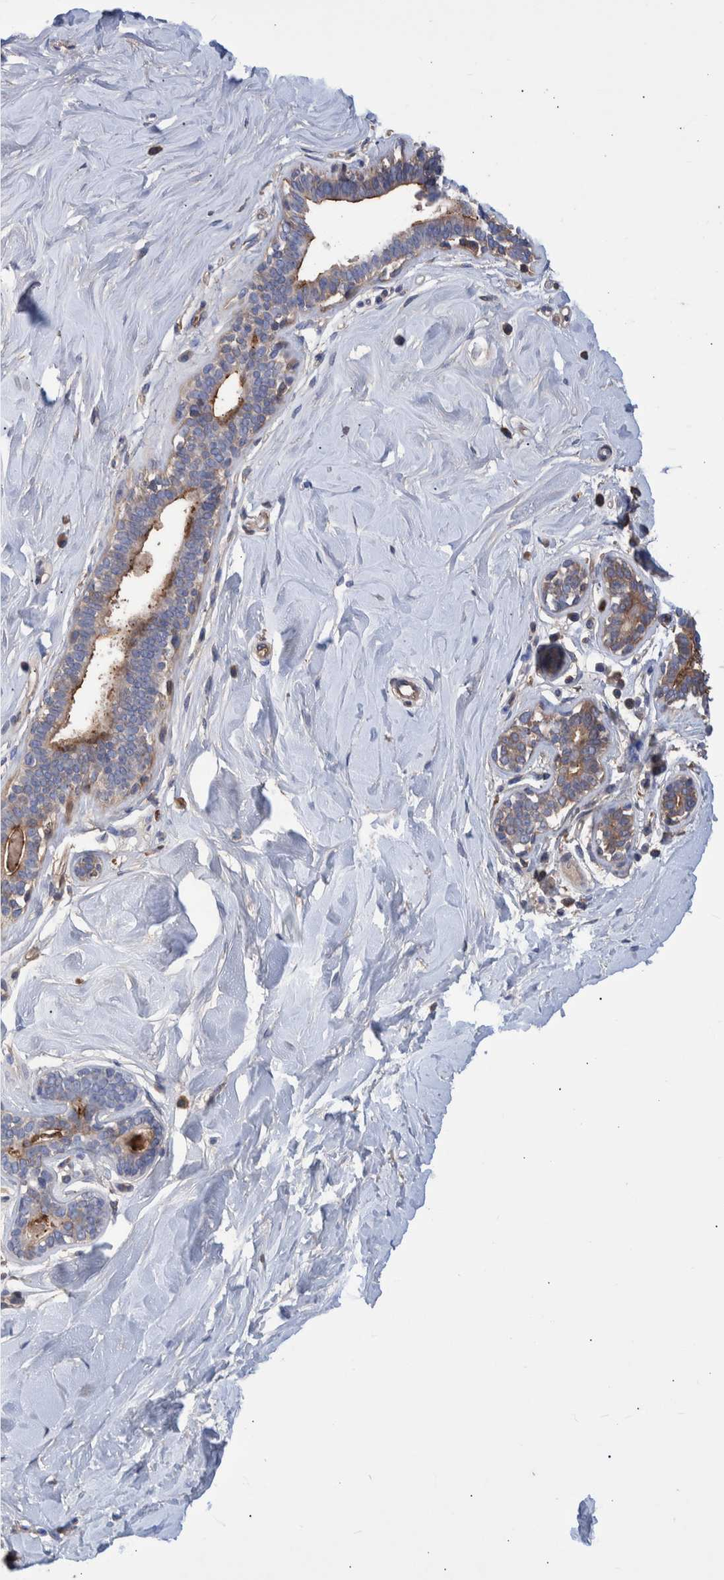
{"staining": {"intensity": "negative", "quantity": "none", "location": "none"}, "tissue": "breast", "cell_type": "Adipocytes", "image_type": "normal", "snomed": [{"axis": "morphology", "description": "Normal tissue, NOS"}, {"axis": "topography", "description": "Breast"}], "caption": "Protein analysis of unremarkable breast displays no significant staining in adipocytes. The staining was performed using DAB (3,3'-diaminobenzidine) to visualize the protein expression in brown, while the nuclei were stained in blue with hematoxylin (Magnification: 20x).", "gene": "DLL4", "patient": {"sex": "female", "age": 23}}